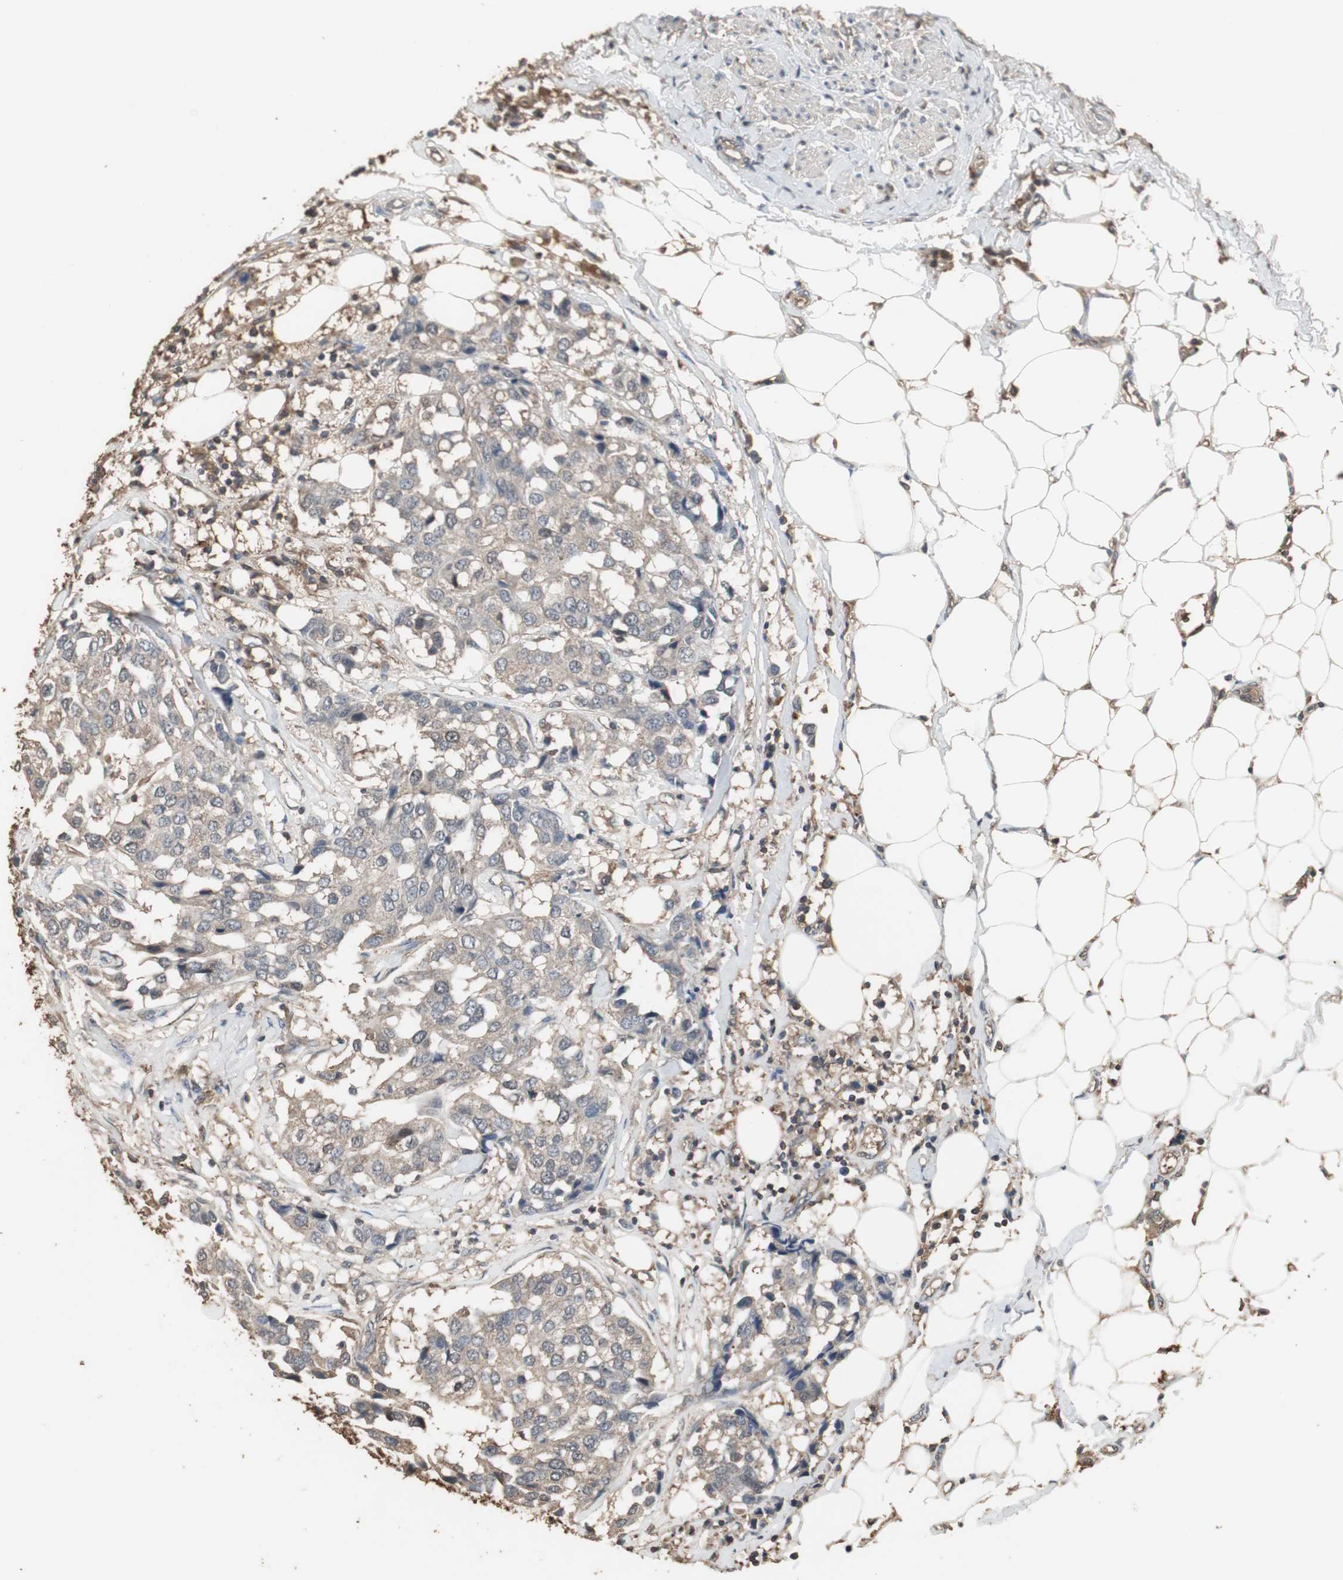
{"staining": {"intensity": "weak", "quantity": "<25%", "location": "cytoplasmic/membranous"}, "tissue": "breast cancer", "cell_type": "Tumor cells", "image_type": "cancer", "snomed": [{"axis": "morphology", "description": "Duct carcinoma"}, {"axis": "topography", "description": "Breast"}], "caption": "DAB (3,3'-diaminobenzidine) immunohistochemical staining of human infiltrating ductal carcinoma (breast) demonstrates no significant expression in tumor cells.", "gene": "HPRT1", "patient": {"sex": "female", "age": 80}}